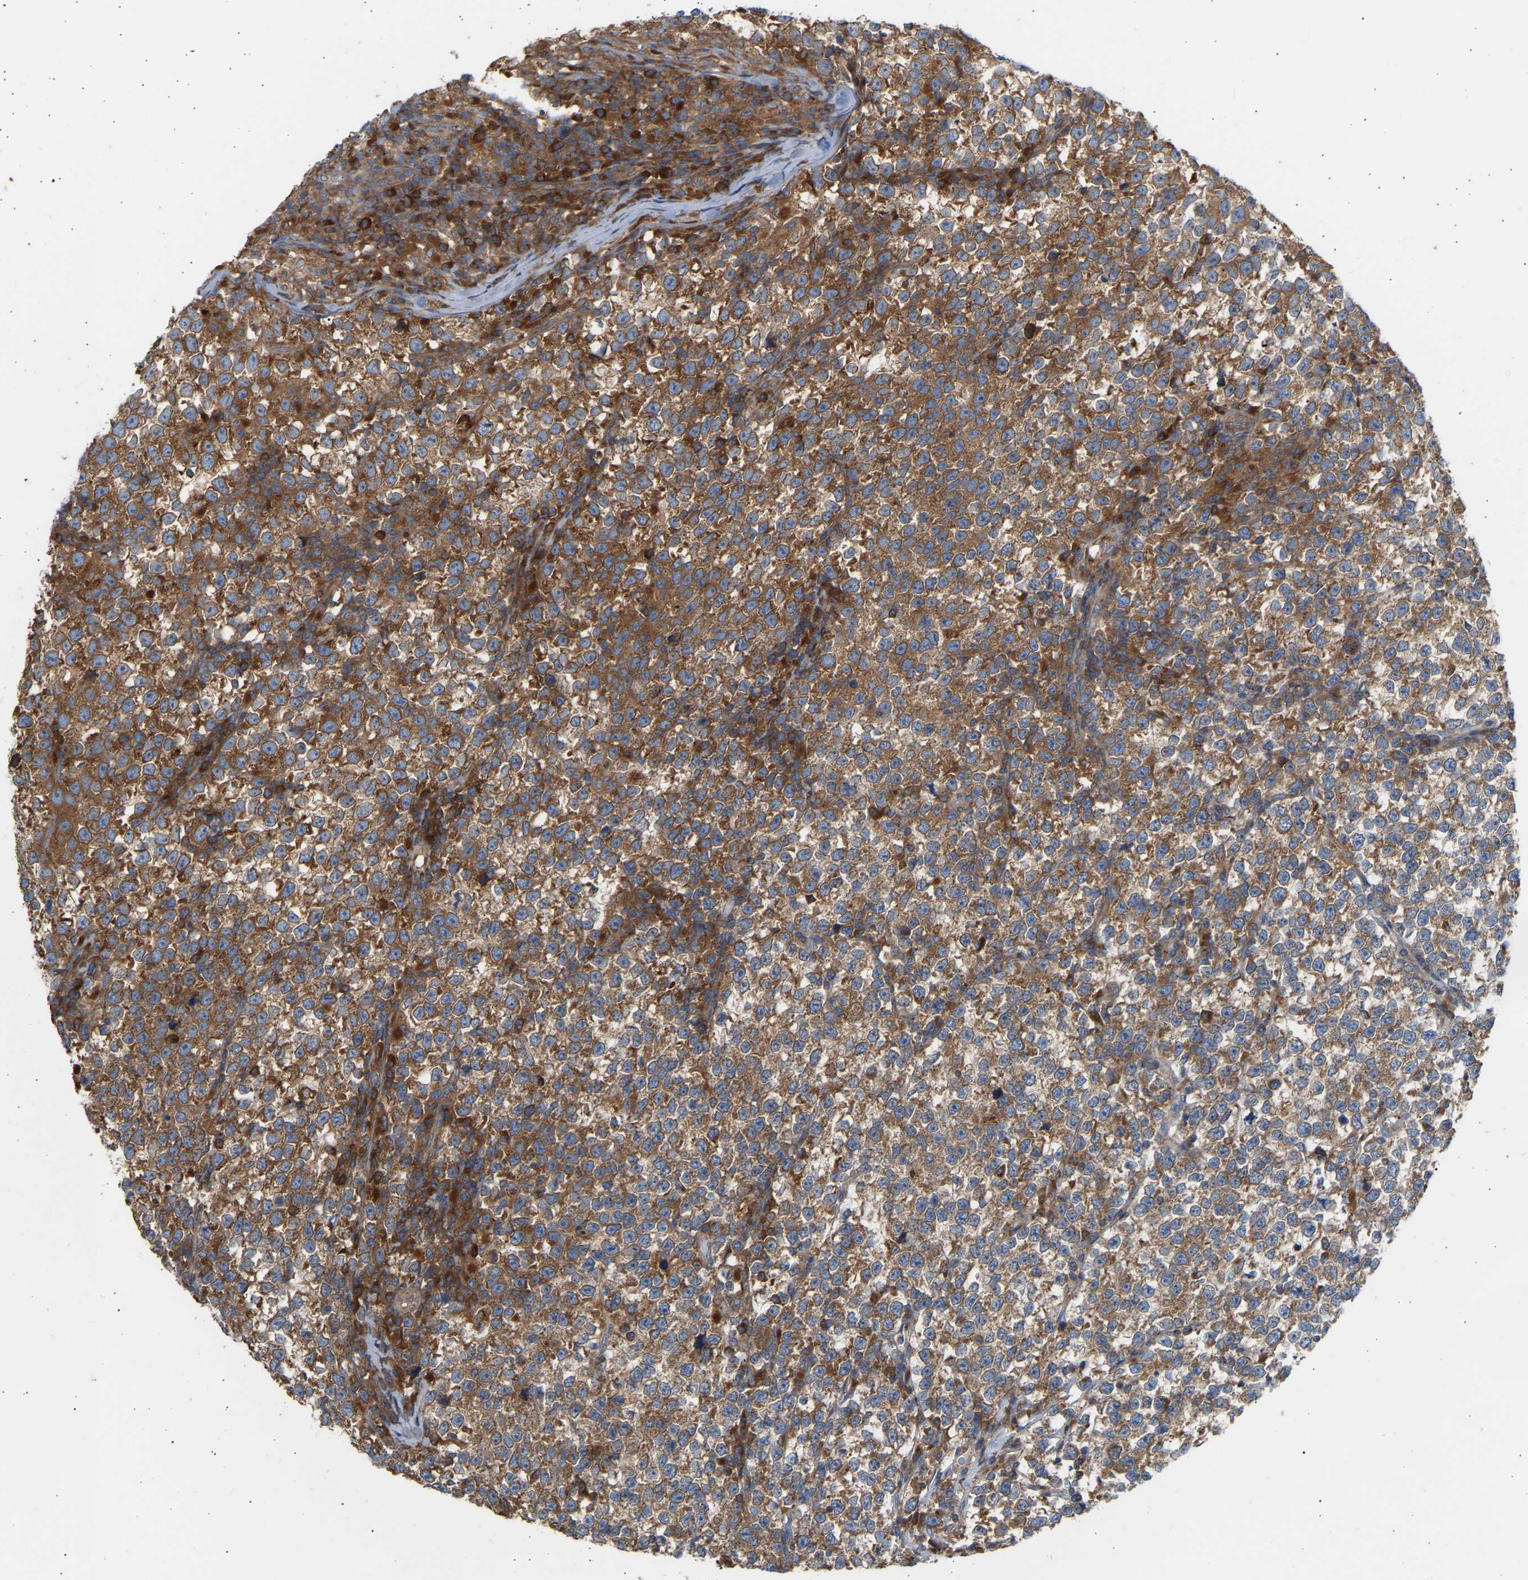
{"staining": {"intensity": "moderate", "quantity": ">75%", "location": "cytoplasmic/membranous"}, "tissue": "testis cancer", "cell_type": "Tumor cells", "image_type": "cancer", "snomed": [{"axis": "morphology", "description": "Normal tissue, NOS"}, {"axis": "morphology", "description": "Seminoma, NOS"}, {"axis": "topography", "description": "Testis"}], "caption": "Protein staining demonstrates moderate cytoplasmic/membranous staining in about >75% of tumor cells in testis seminoma.", "gene": "GCN1", "patient": {"sex": "male", "age": 43}}